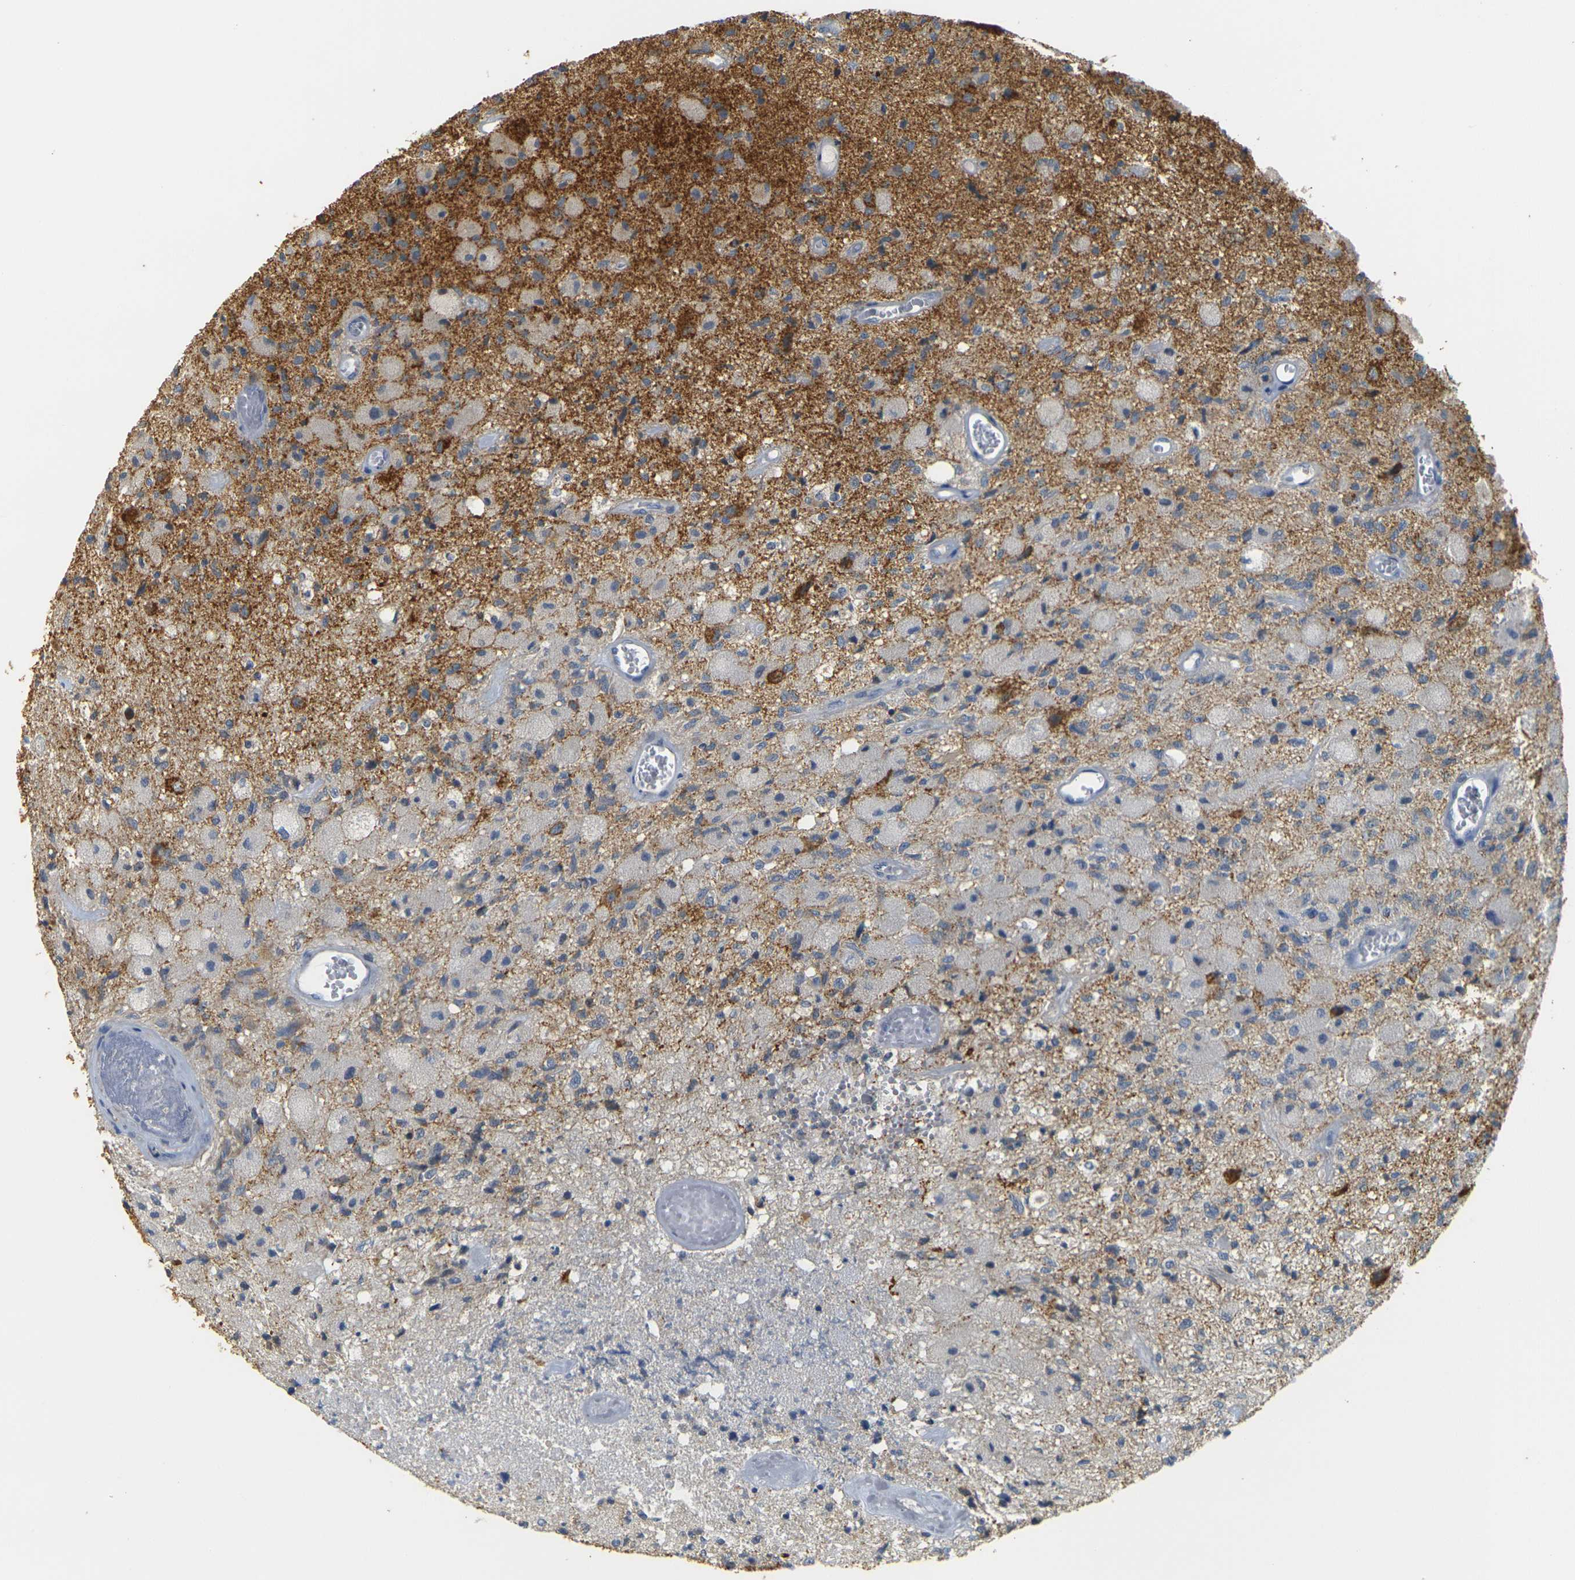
{"staining": {"intensity": "moderate", "quantity": "25%-75%", "location": "cytoplasmic/membranous"}, "tissue": "glioma", "cell_type": "Tumor cells", "image_type": "cancer", "snomed": [{"axis": "morphology", "description": "Normal tissue, NOS"}, {"axis": "morphology", "description": "Glioma, malignant, High grade"}, {"axis": "topography", "description": "Cerebral cortex"}], "caption": "About 25%-75% of tumor cells in human glioma exhibit moderate cytoplasmic/membranous protein positivity as visualized by brown immunohistochemical staining.", "gene": "GDAP1", "patient": {"sex": "male", "age": 77}}